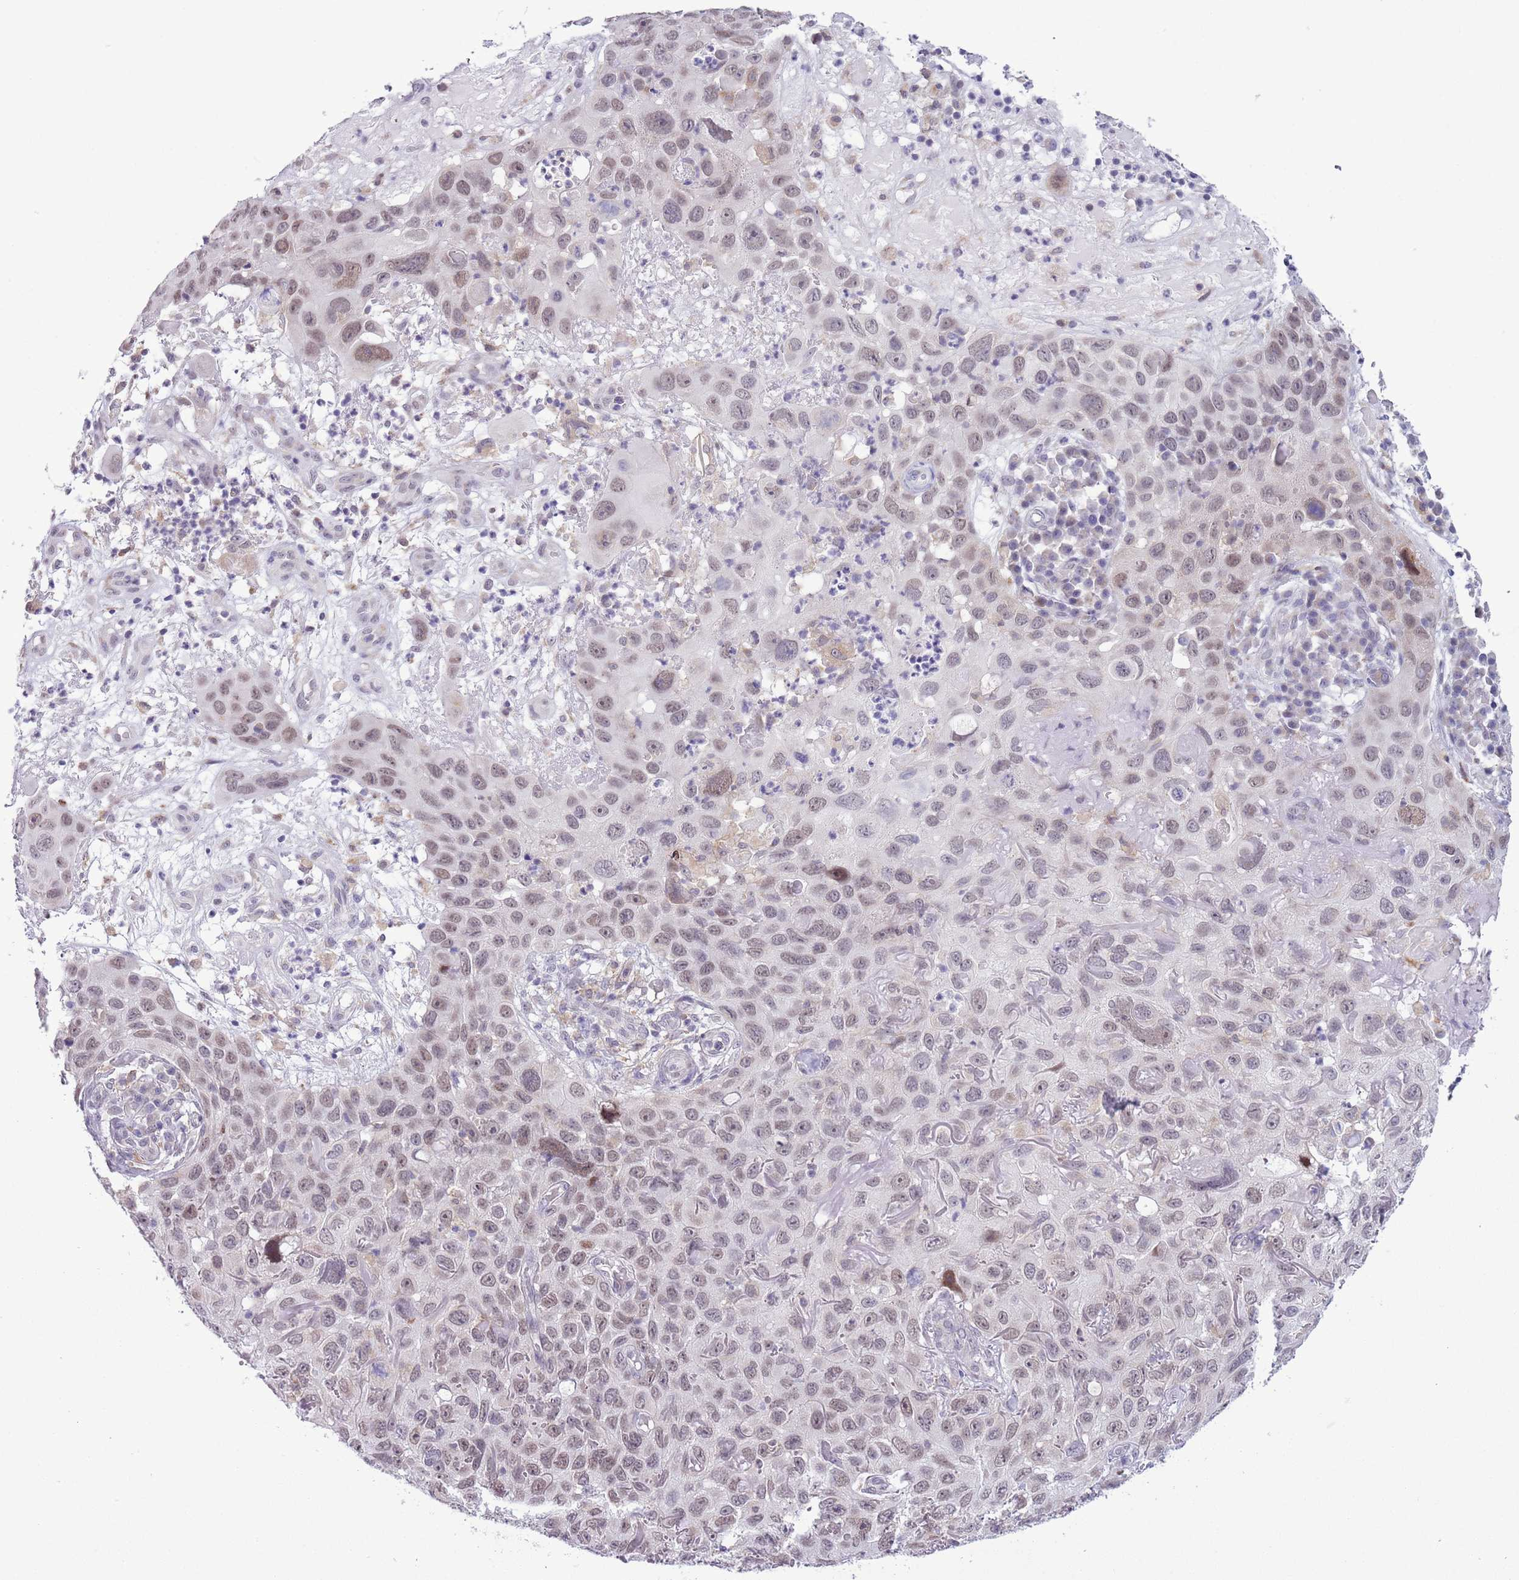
{"staining": {"intensity": "weak", "quantity": "25%-75%", "location": "nuclear"}, "tissue": "skin cancer", "cell_type": "Tumor cells", "image_type": "cancer", "snomed": [{"axis": "morphology", "description": "Squamous cell carcinoma in situ, NOS"}, {"axis": "morphology", "description": "Squamous cell carcinoma, NOS"}, {"axis": "topography", "description": "Skin"}], "caption": "Approximately 25%-75% of tumor cells in human squamous cell carcinoma in situ (skin) display weak nuclear protein expression as visualized by brown immunohistochemical staining.", "gene": "ZNF576", "patient": {"sex": "male", "age": 93}}